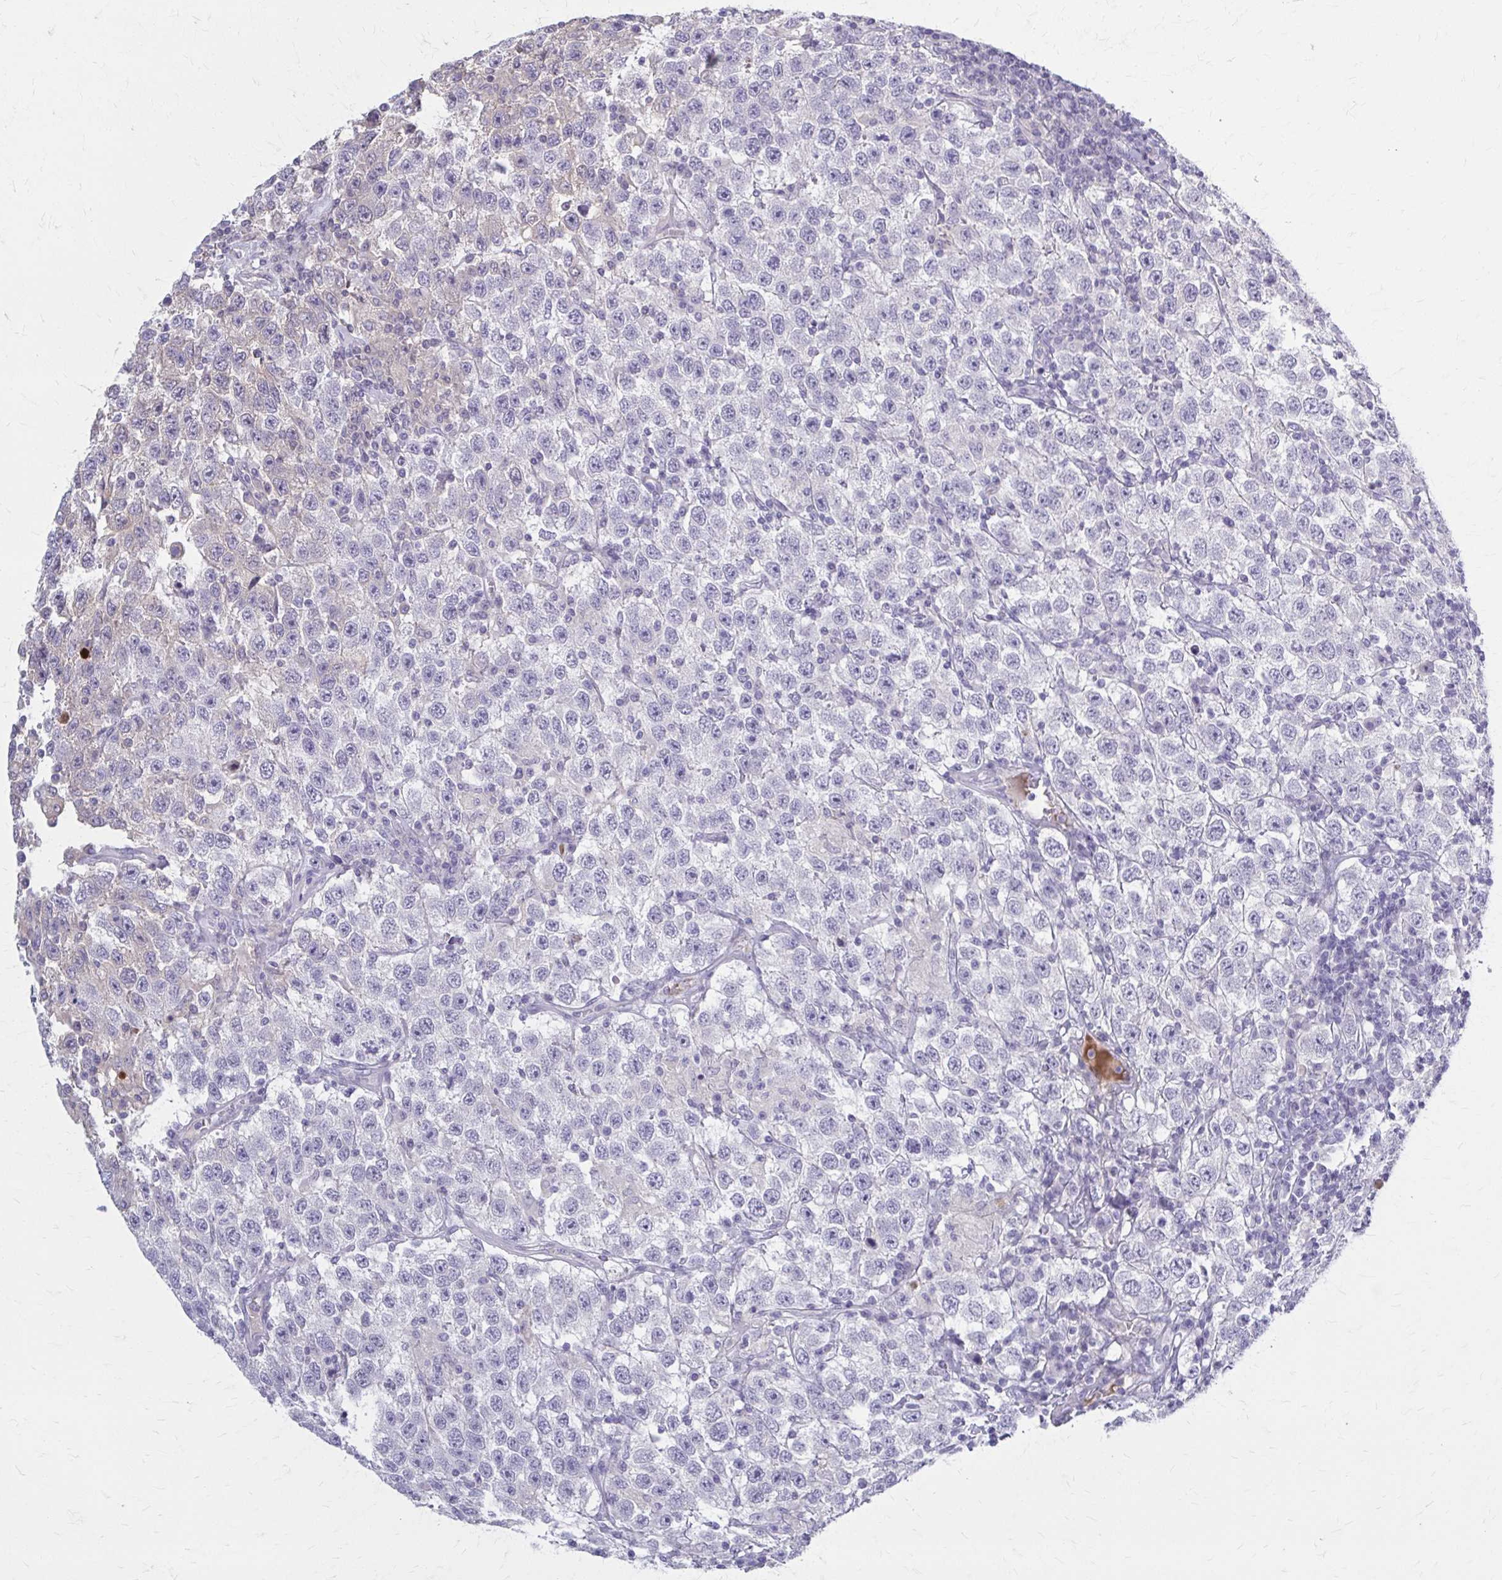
{"staining": {"intensity": "negative", "quantity": "none", "location": "none"}, "tissue": "testis cancer", "cell_type": "Tumor cells", "image_type": "cancer", "snomed": [{"axis": "morphology", "description": "Seminoma, NOS"}, {"axis": "topography", "description": "Testis"}], "caption": "Human testis cancer (seminoma) stained for a protein using immunohistochemistry (IHC) displays no expression in tumor cells.", "gene": "SERPIND1", "patient": {"sex": "male", "age": 41}}